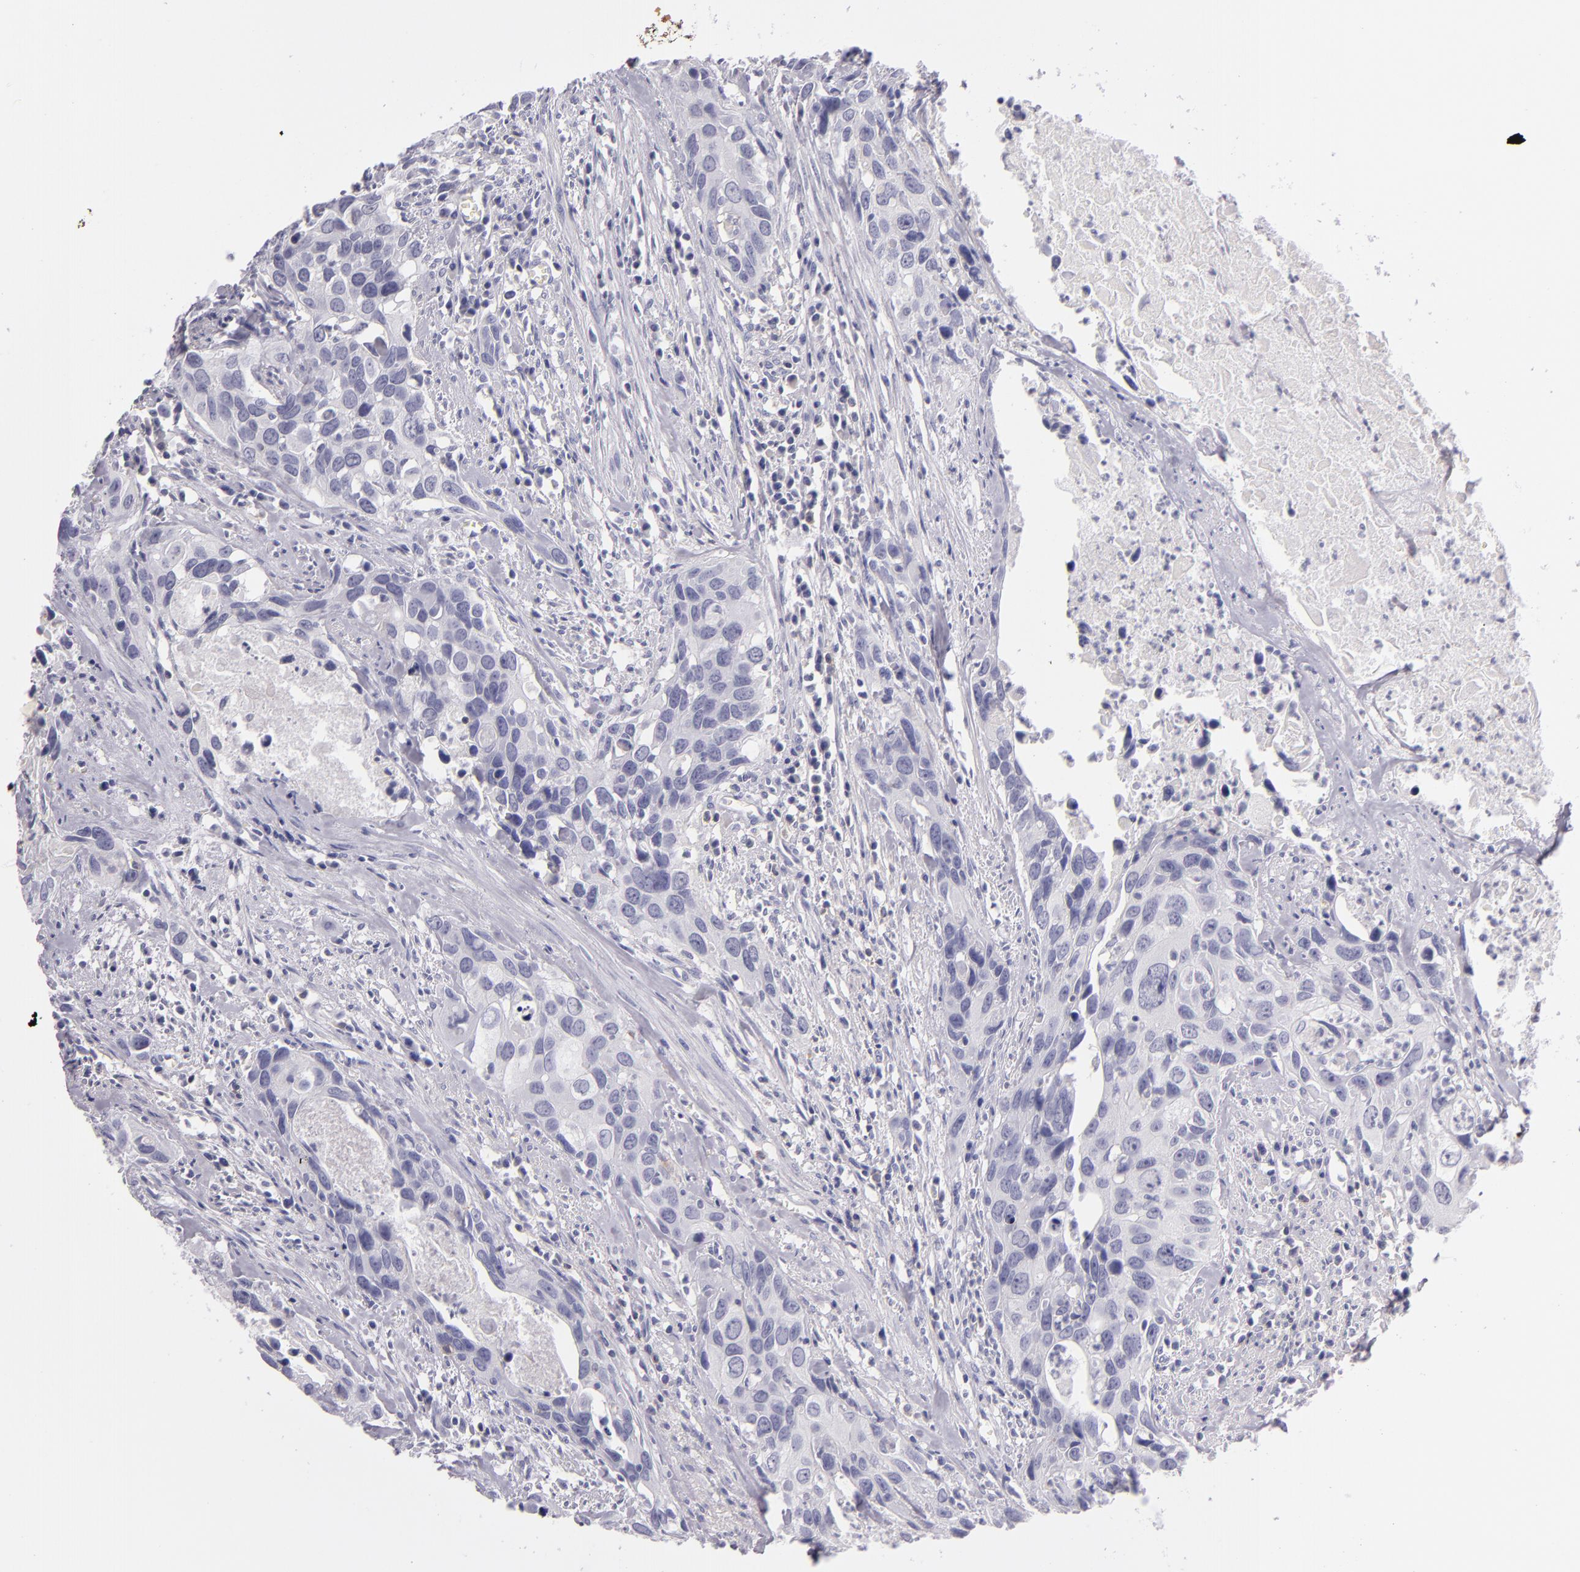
{"staining": {"intensity": "negative", "quantity": "none", "location": "none"}, "tissue": "urothelial cancer", "cell_type": "Tumor cells", "image_type": "cancer", "snomed": [{"axis": "morphology", "description": "Urothelial carcinoma, High grade"}, {"axis": "topography", "description": "Urinary bladder"}], "caption": "Tumor cells show no significant expression in urothelial cancer. (DAB (3,3'-diaminobenzidine) IHC, high magnification).", "gene": "CD48", "patient": {"sex": "male", "age": 71}}